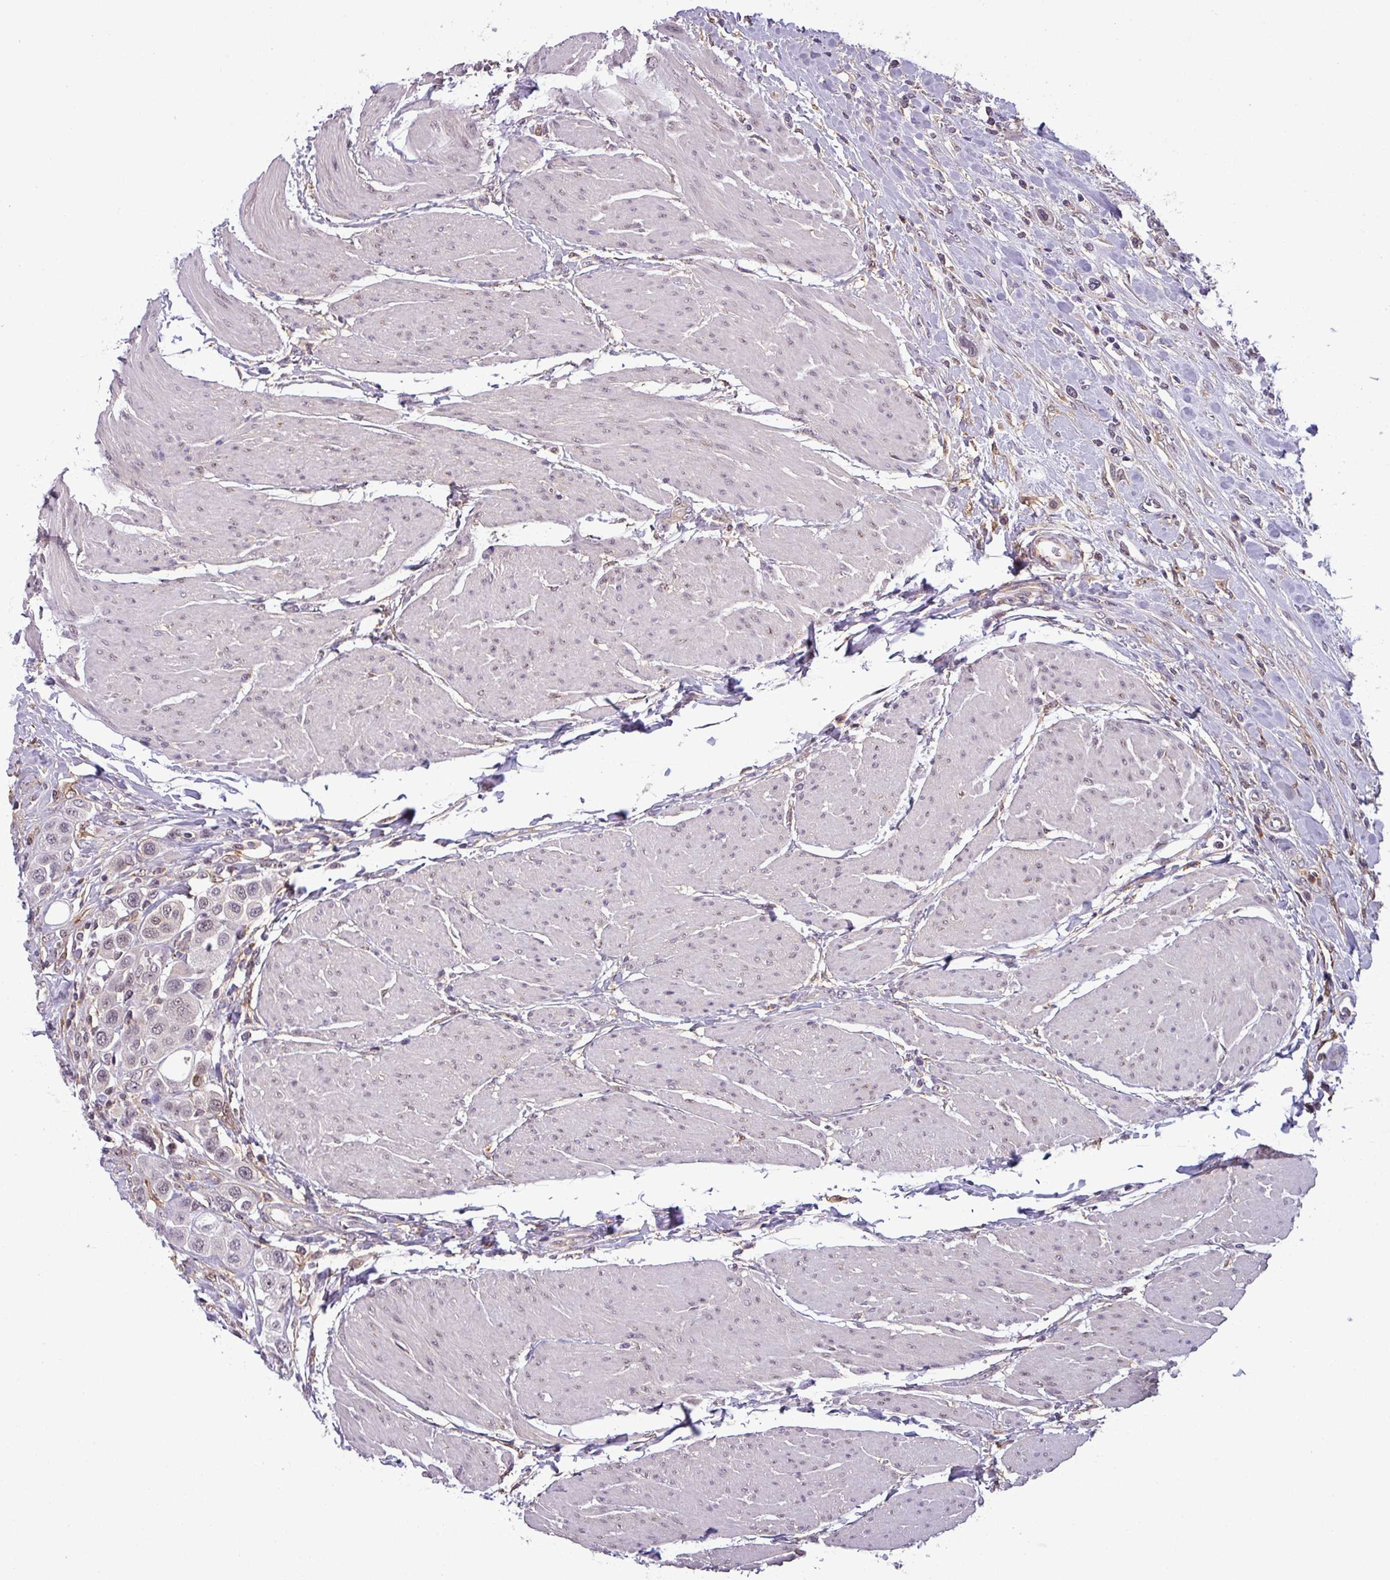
{"staining": {"intensity": "negative", "quantity": "none", "location": "none"}, "tissue": "urothelial cancer", "cell_type": "Tumor cells", "image_type": "cancer", "snomed": [{"axis": "morphology", "description": "Urothelial carcinoma, High grade"}, {"axis": "topography", "description": "Urinary bladder"}], "caption": "Tumor cells are negative for protein expression in human high-grade urothelial carcinoma. (DAB immunohistochemistry with hematoxylin counter stain).", "gene": "NPFFR1", "patient": {"sex": "male", "age": 50}}